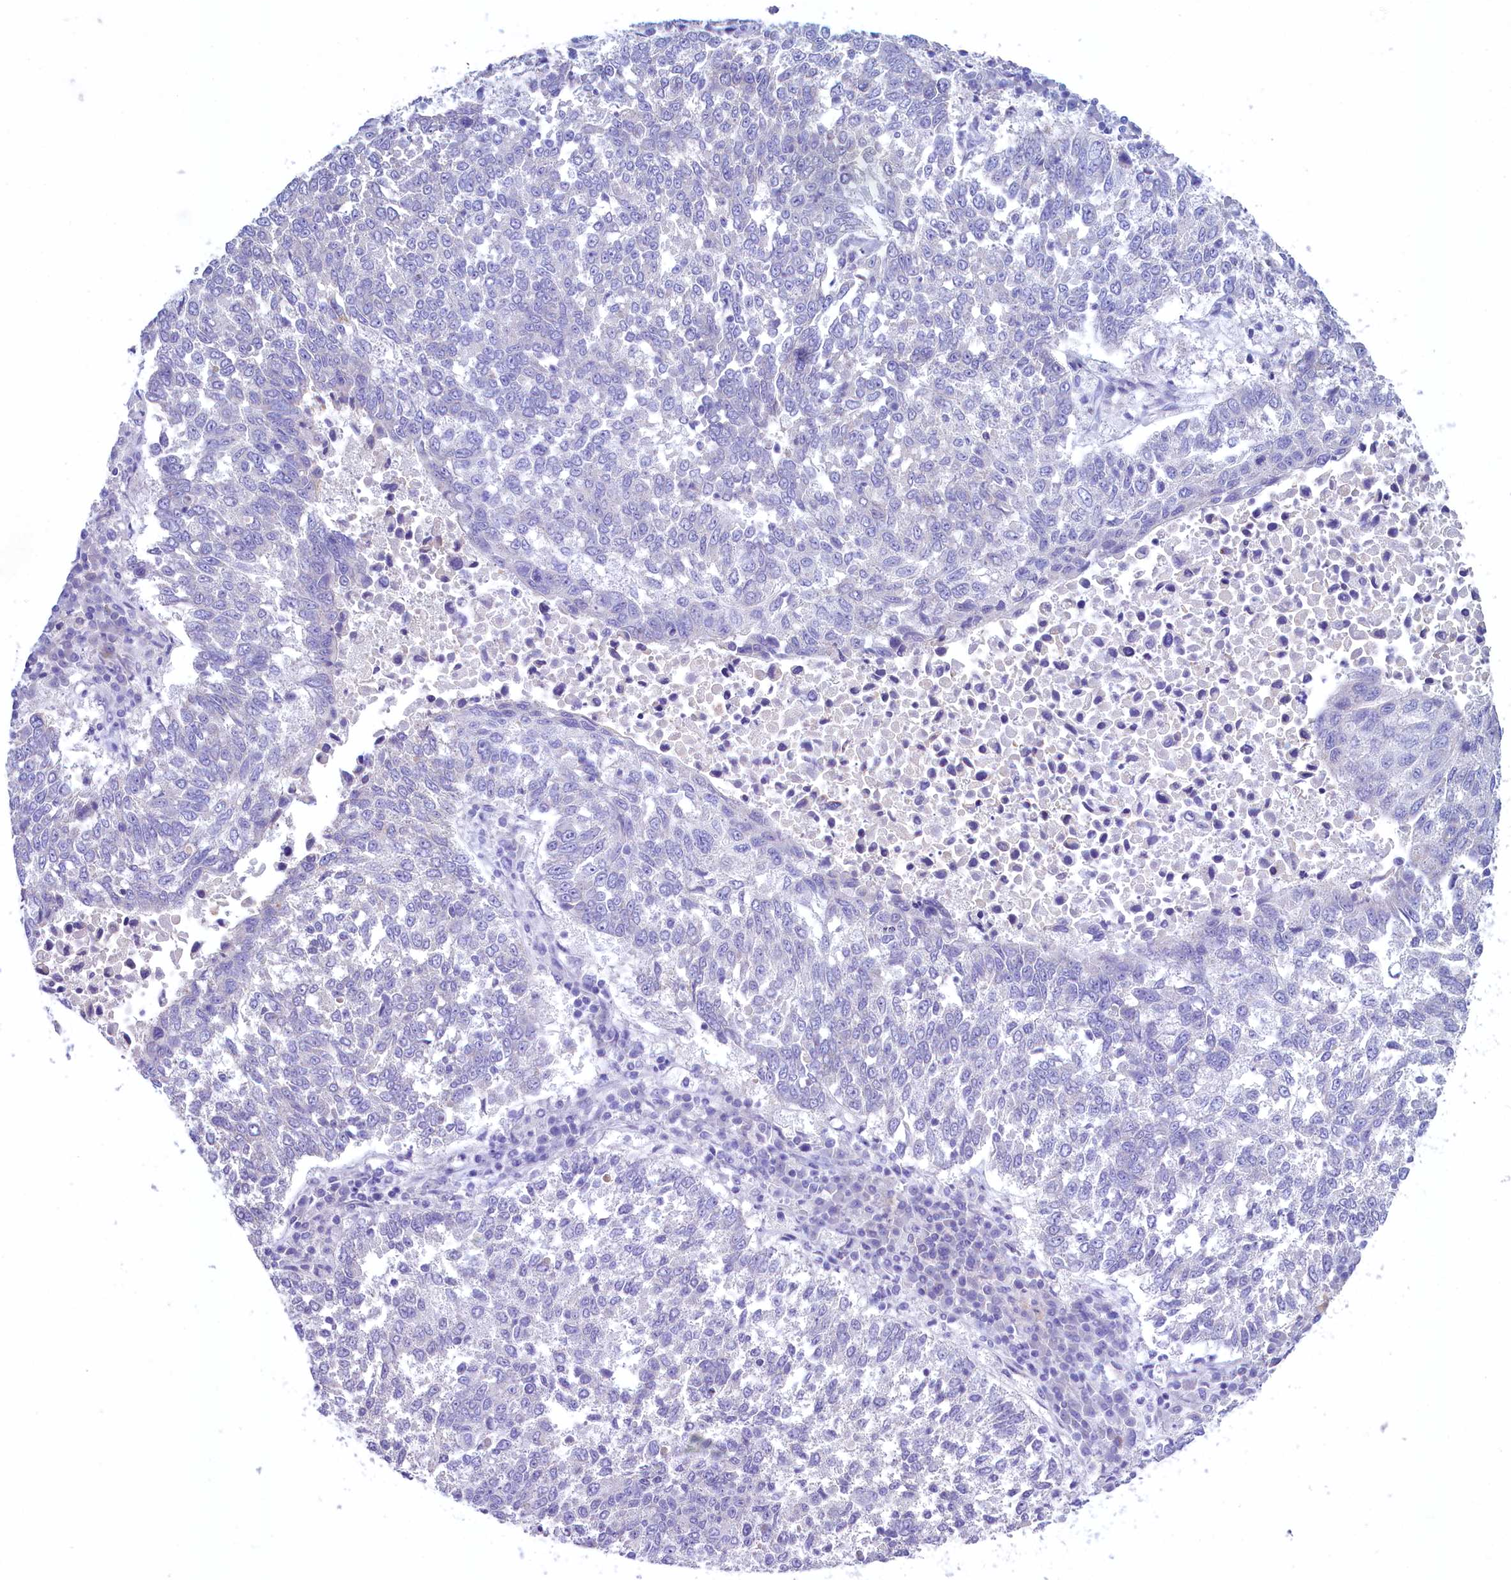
{"staining": {"intensity": "negative", "quantity": "none", "location": "none"}, "tissue": "lung cancer", "cell_type": "Tumor cells", "image_type": "cancer", "snomed": [{"axis": "morphology", "description": "Squamous cell carcinoma, NOS"}, {"axis": "topography", "description": "Lung"}], "caption": "Protein analysis of lung cancer (squamous cell carcinoma) exhibits no significant expression in tumor cells. (IHC, brightfield microscopy, high magnification).", "gene": "KRBOX5", "patient": {"sex": "male", "age": 73}}